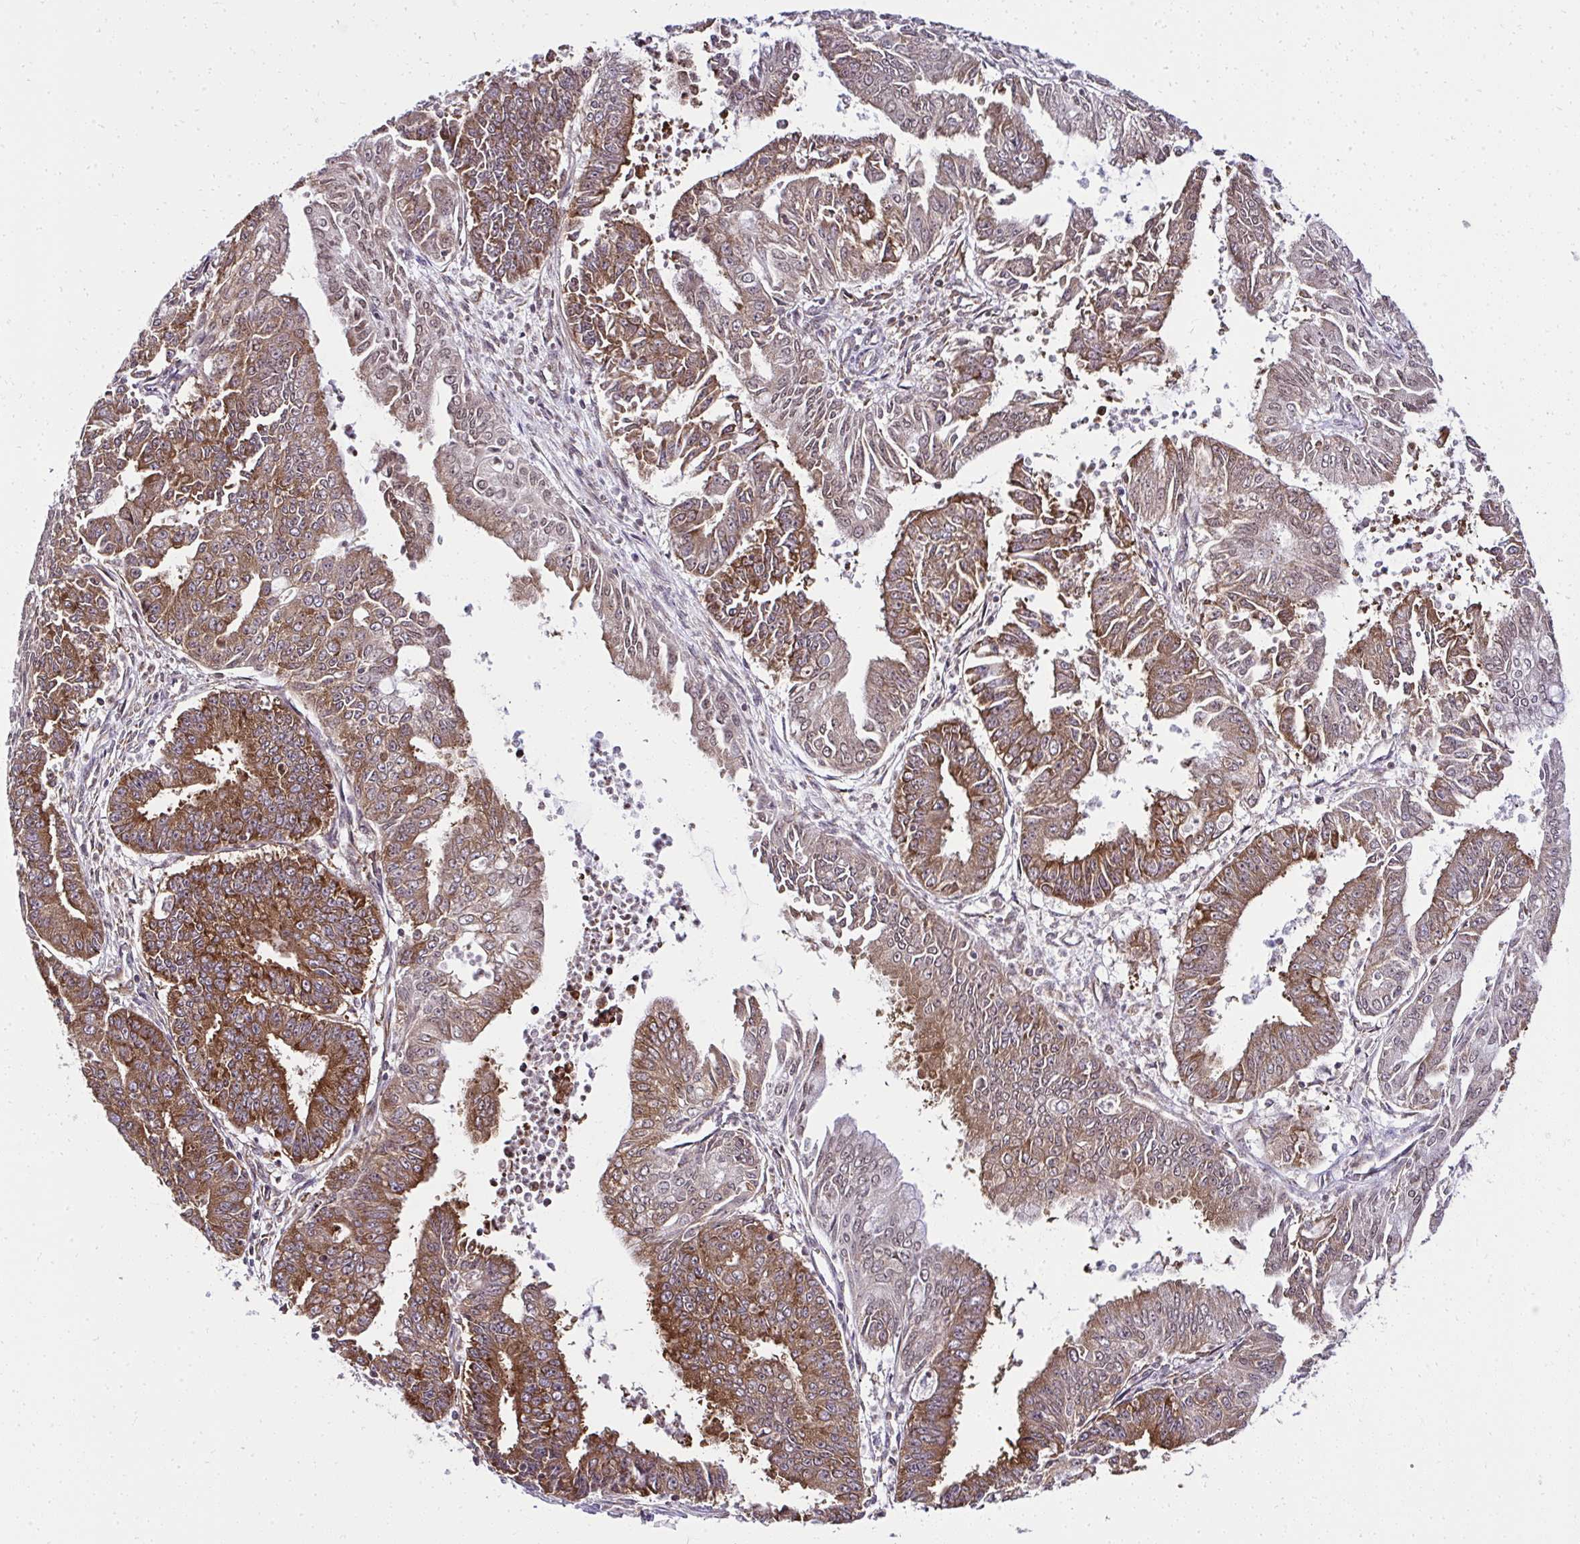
{"staining": {"intensity": "strong", "quantity": ">75%", "location": "cytoplasmic/membranous"}, "tissue": "endometrial cancer", "cell_type": "Tumor cells", "image_type": "cancer", "snomed": [{"axis": "morphology", "description": "Adenocarcinoma, NOS"}, {"axis": "topography", "description": "Endometrium"}], "caption": "The micrograph shows immunohistochemical staining of endometrial cancer. There is strong cytoplasmic/membranous expression is appreciated in about >75% of tumor cells.", "gene": "RPS7", "patient": {"sex": "female", "age": 73}}